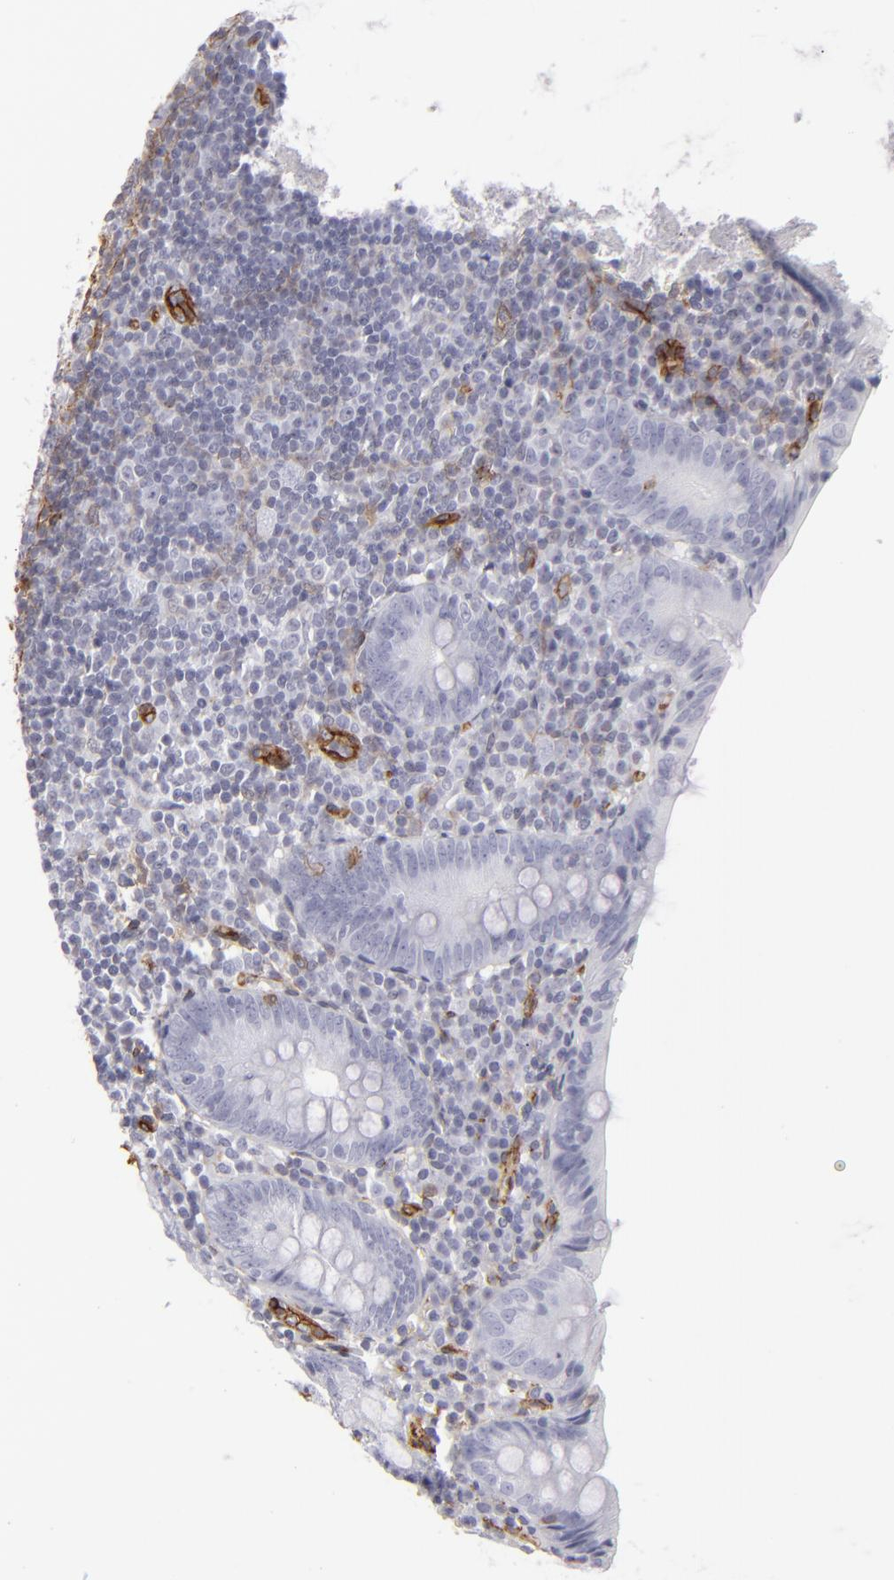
{"staining": {"intensity": "negative", "quantity": "none", "location": "none"}, "tissue": "appendix", "cell_type": "Glandular cells", "image_type": "normal", "snomed": [{"axis": "morphology", "description": "Normal tissue, NOS"}, {"axis": "topography", "description": "Appendix"}], "caption": "Immunohistochemistry of benign human appendix reveals no expression in glandular cells.", "gene": "MCAM", "patient": {"sex": "female", "age": 10}}